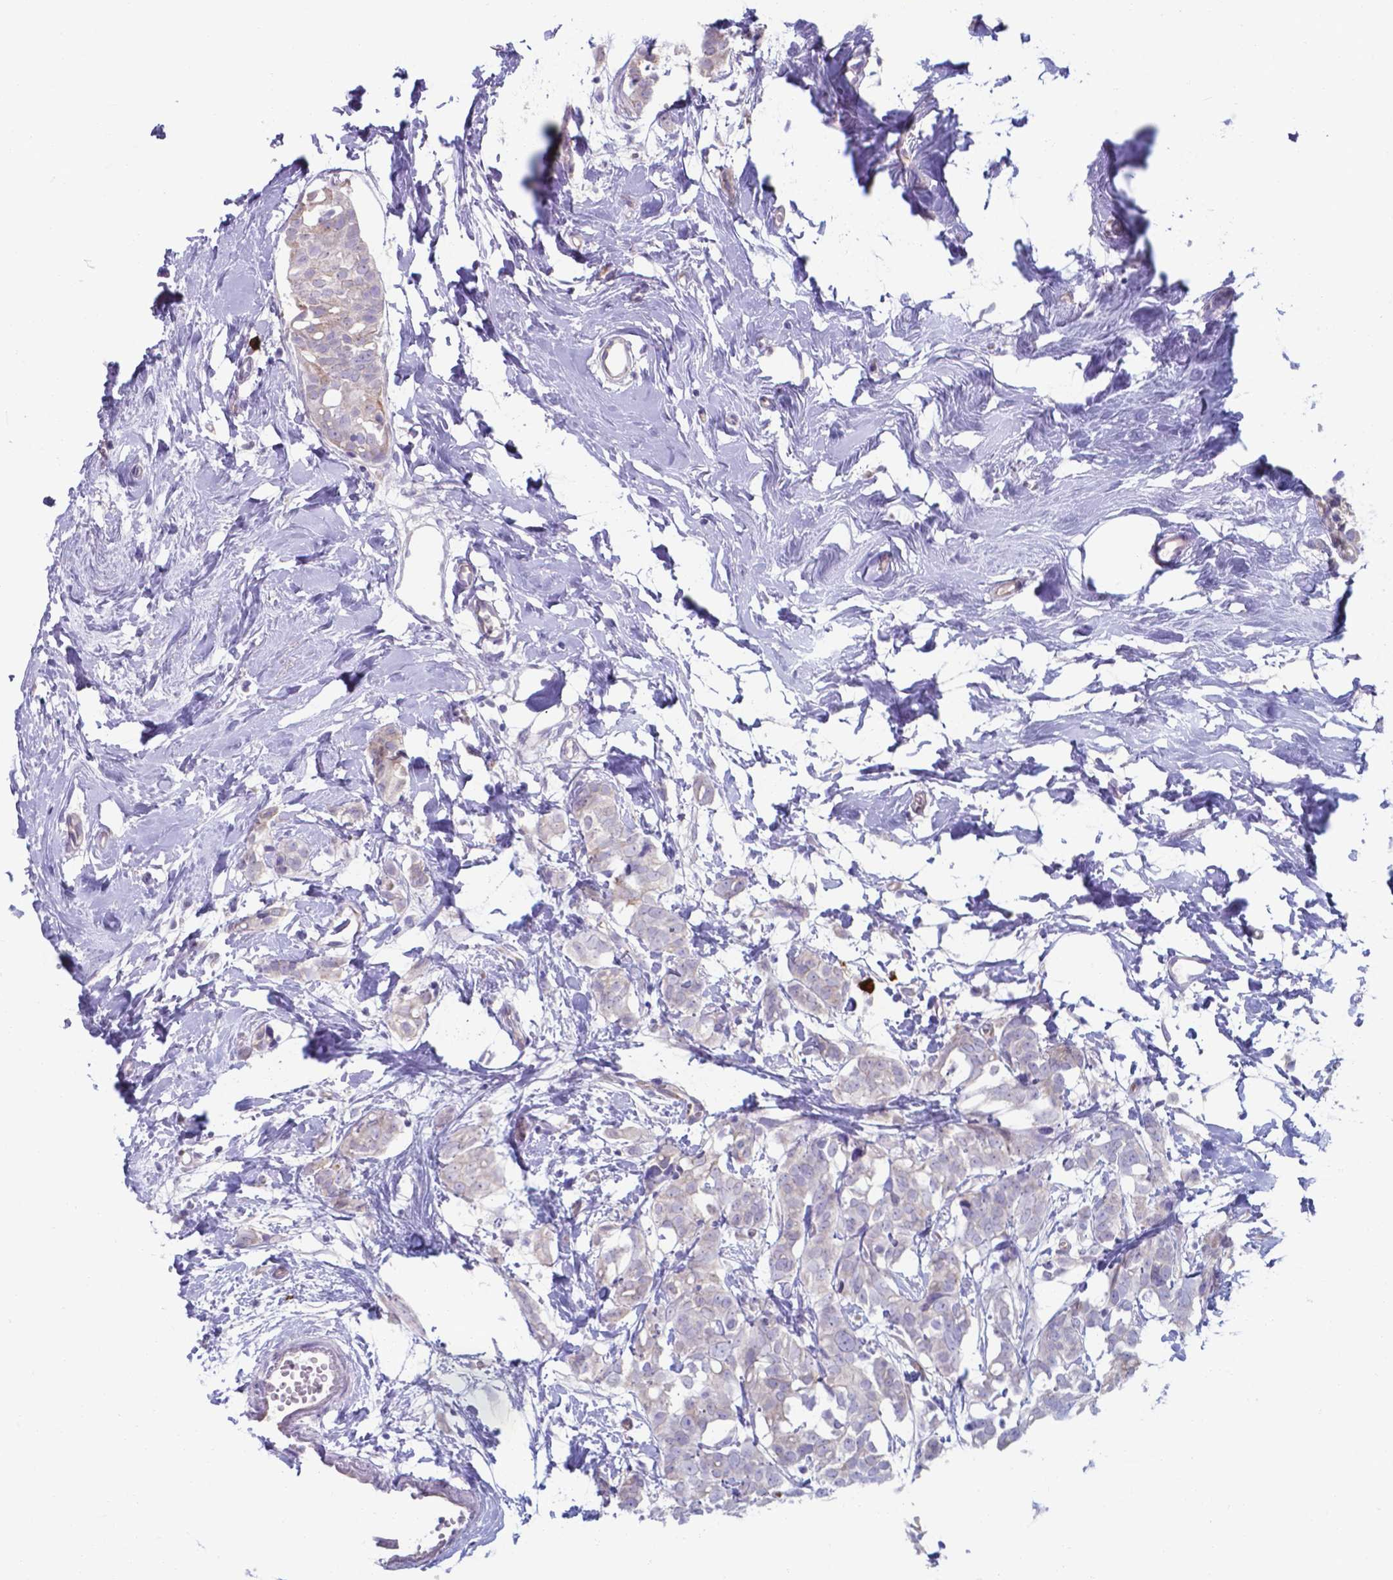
{"staining": {"intensity": "negative", "quantity": "none", "location": "none"}, "tissue": "breast cancer", "cell_type": "Tumor cells", "image_type": "cancer", "snomed": [{"axis": "morphology", "description": "Duct carcinoma"}, {"axis": "topography", "description": "Breast"}], "caption": "Tumor cells are negative for brown protein staining in breast cancer (intraductal carcinoma).", "gene": "UBE2J1", "patient": {"sex": "female", "age": 40}}